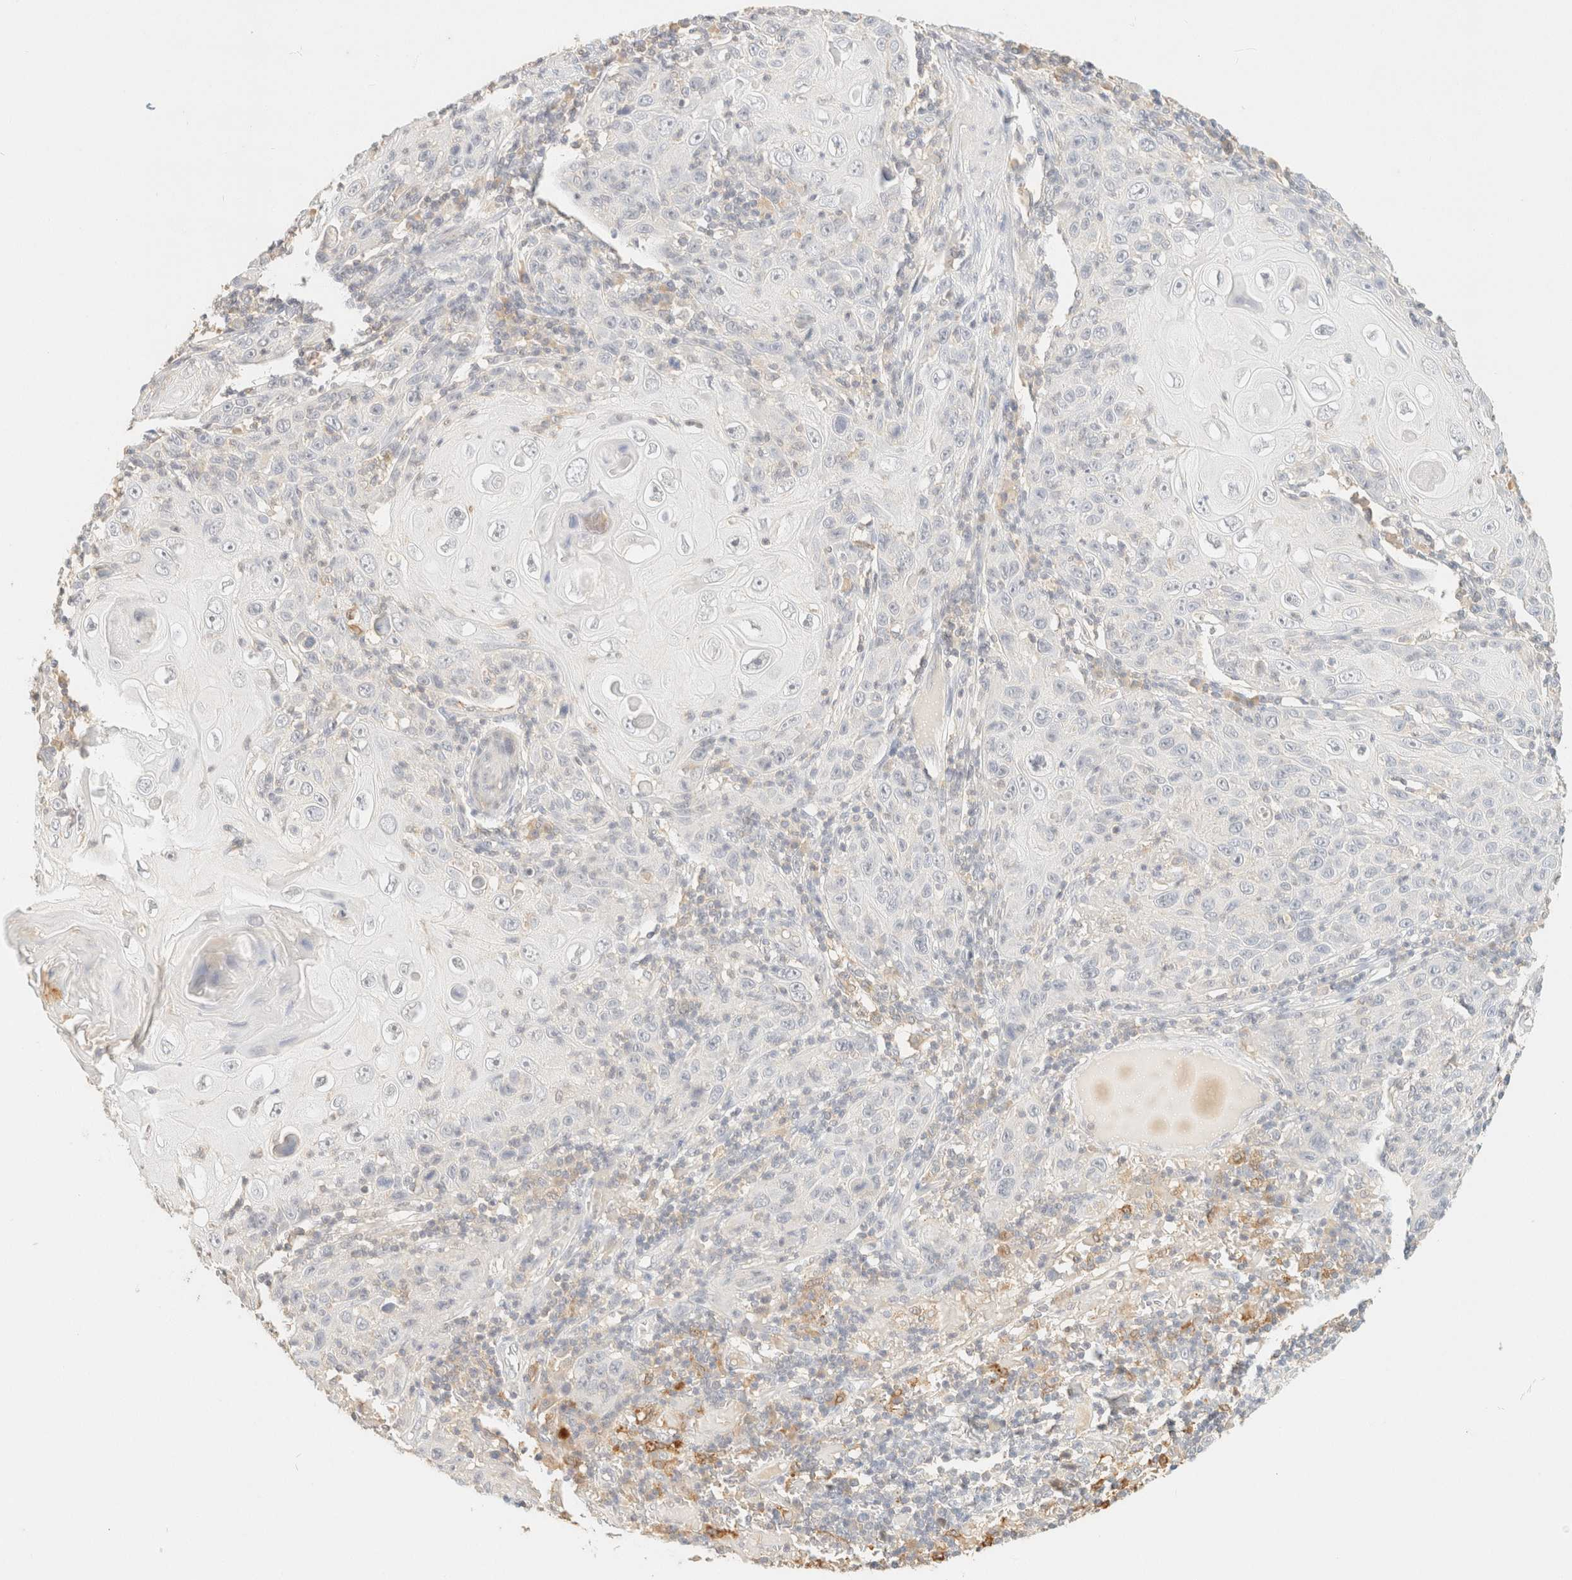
{"staining": {"intensity": "negative", "quantity": "none", "location": "none"}, "tissue": "skin cancer", "cell_type": "Tumor cells", "image_type": "cancer", "snomed": [{"axis": "morphology", "description": "Squamous cell carcinoma, NOS"}, {"axis": "topography", "description": "Skin"}], "caption": "Immunohistochemical staining of human skin cancer demonstrates no significant staining in tumor cells.", "gene": "TIMD4", "patient": {"sex": "female", "age": 88}}